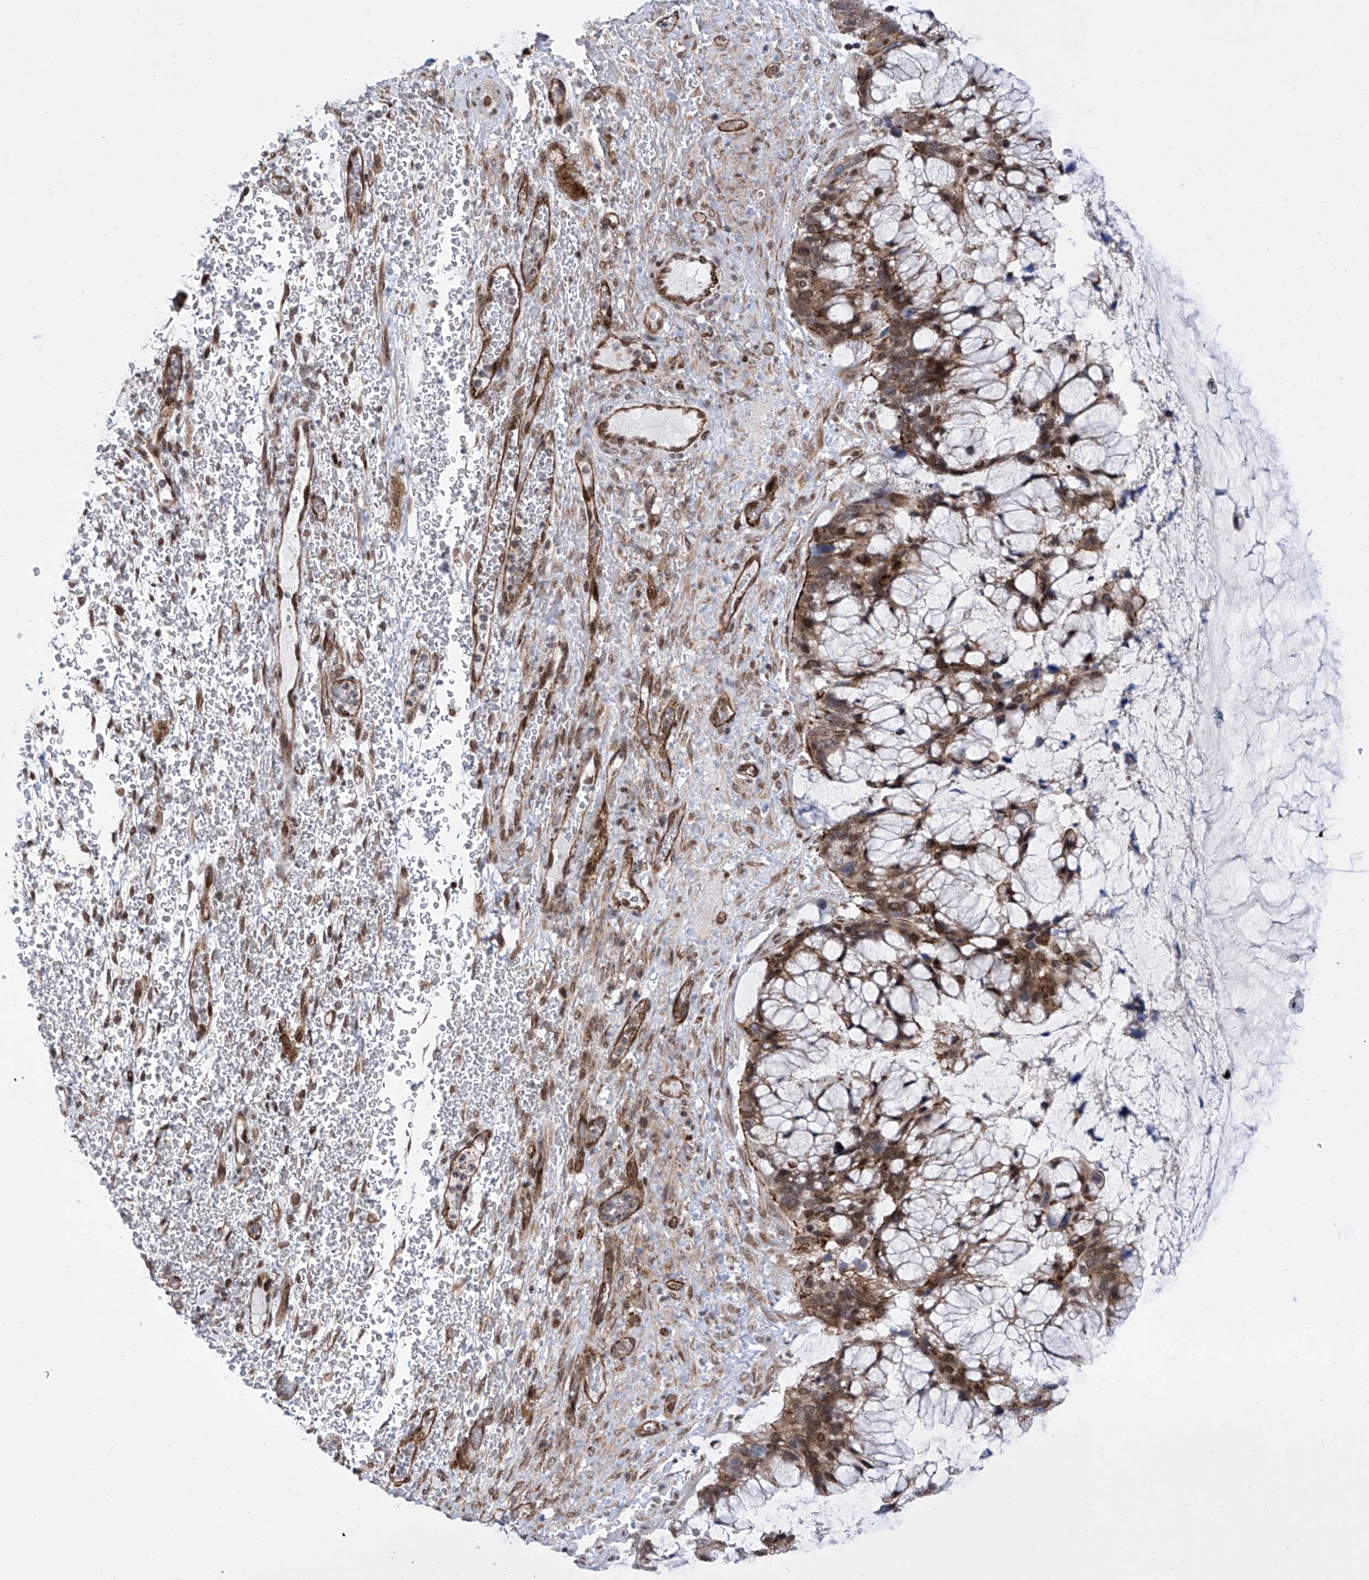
{"staining": {"intensity": "moderate", "quantity": ">75%", "location": "cytoplasmic/membranous,nuclear"}, "tissue": "ovarian cancer", "cell_type": "Tumor cells", "image_type": "cancer", "snomed": [{"axis": "morphology", "description": "Cystadenocarcinoma, mucinous, NOS"}, {"axis": "topography", "description": "Ovary"}], "caption": "This photomicrograph displays immunohistochemistry (IHC) staining of mucinous cystadenocarcinoma (ovarian), with medium moderate cytoplasmic/membranous and nuclear positivity in approximately >75% of tumor cells.", "gene": "CEP290", "patient": {"sex": "female", "age": 37}}